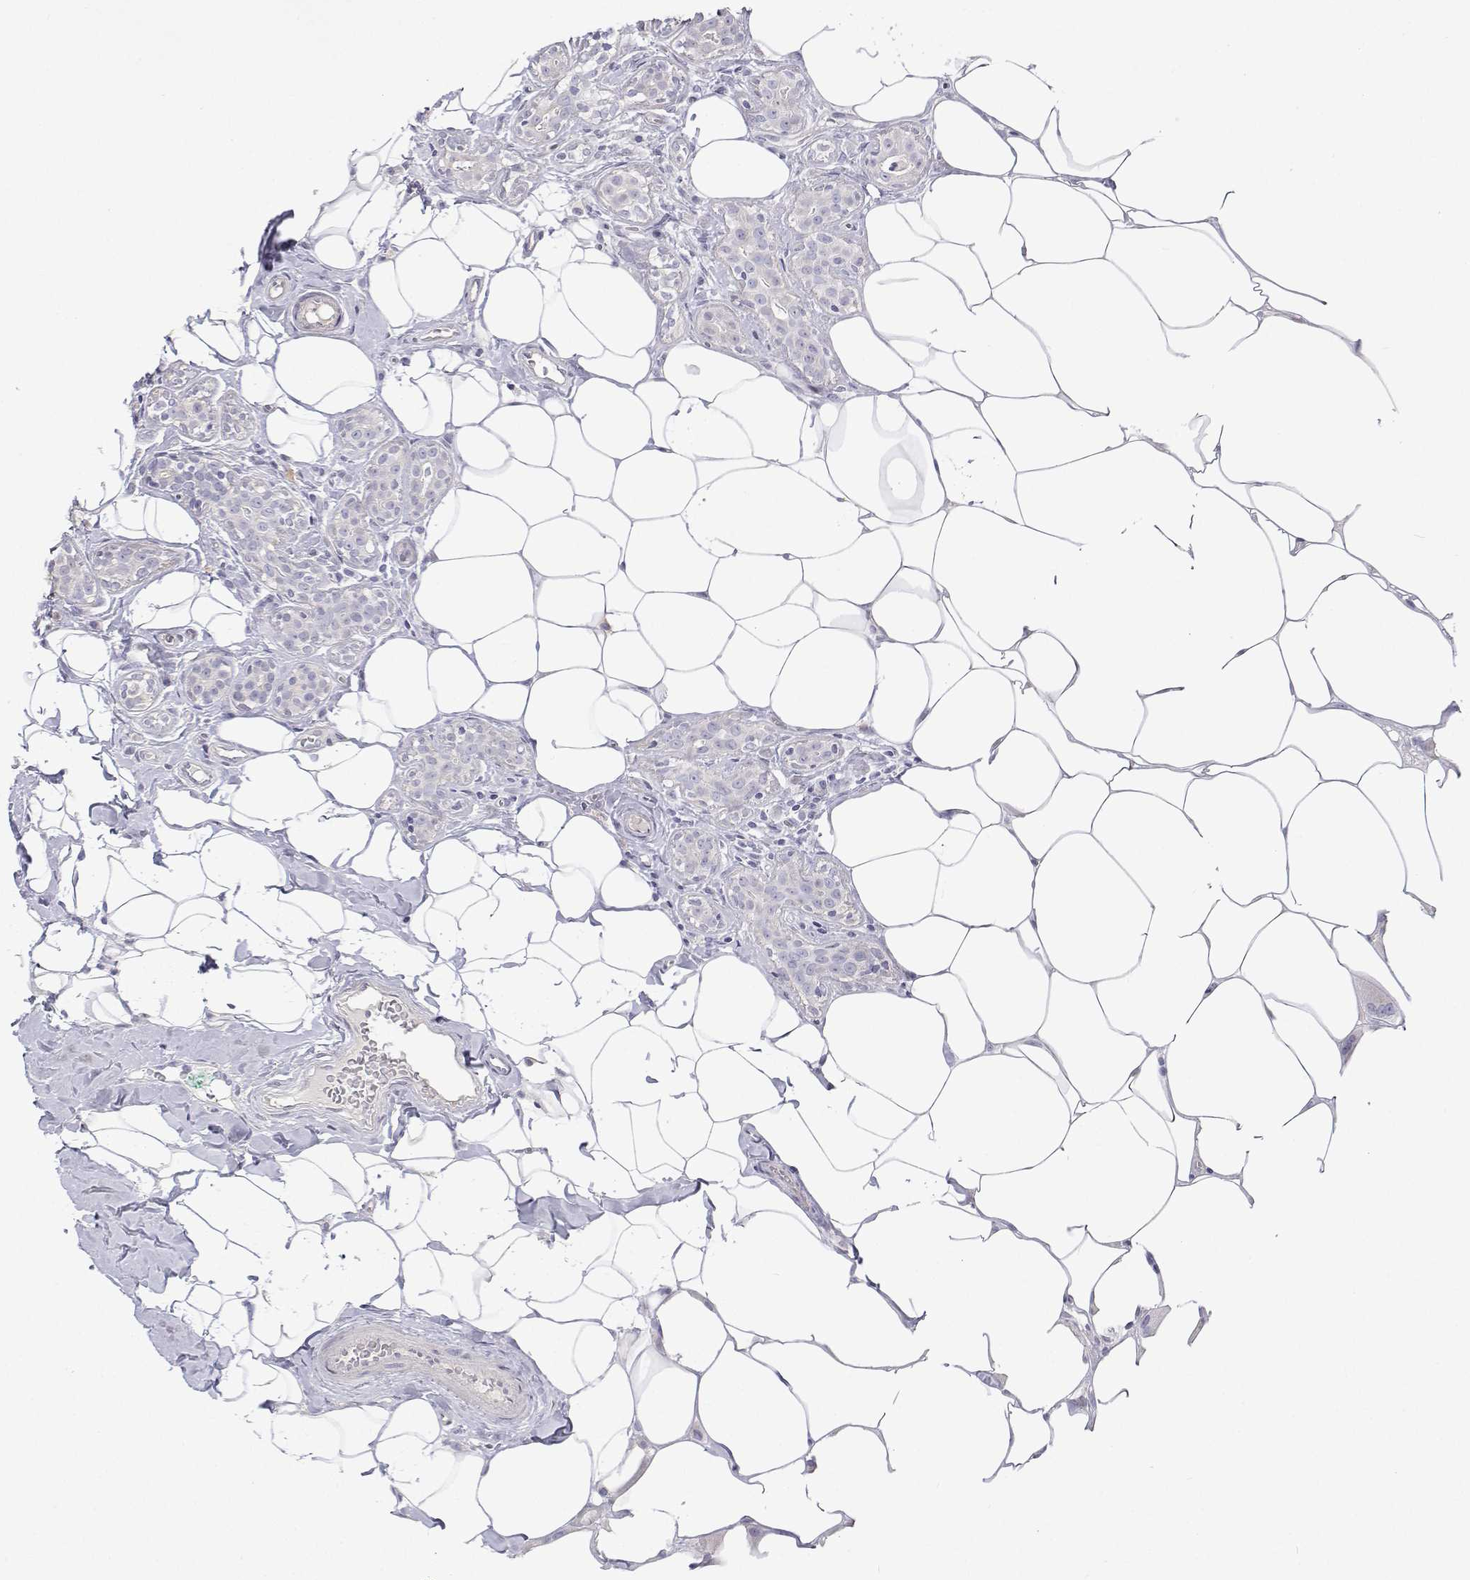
{"staining": {"intensity": "negative", "quantity": "none", "location": "none"}, "tissue": "breast cancer", "cell_type": "Tumor cells", "image_type": "cancer", "snomed": [{"axis": "morphology", "description": "Duct carcinoma"}, {"axis": "topography", "description": "Breast"}], "caption": "This is an immunohistochemistry photomicrograph of invasive ductal carcinoma (breast). There is no staining in tumor cells.", "gene": "ANKRD65", "patient": {"sex": "female", "age": 43}}